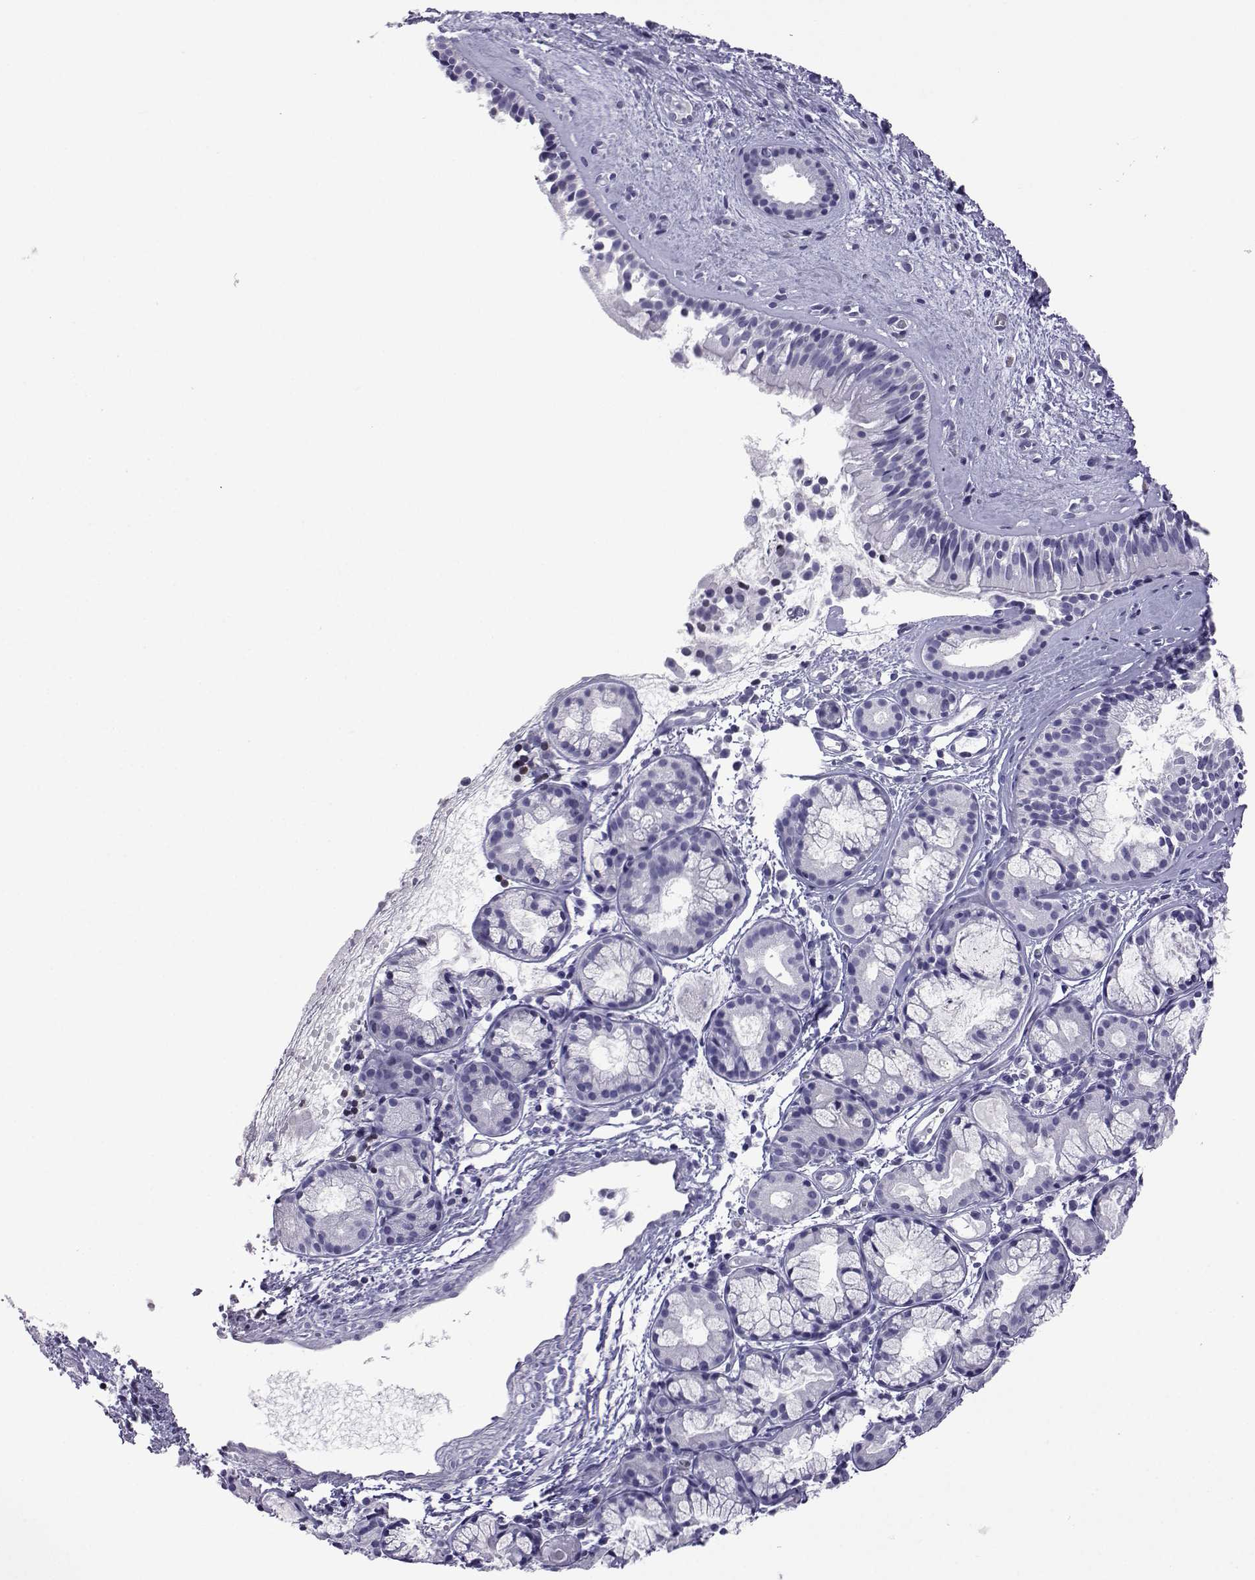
{"staining": {"intensity": "negative", "quantity": "none", "location": "none"}, "tissue": "nasopharynx", "cell_type": "Respiratory epithelial cells", "image_type": "normal", "snomed": [{"axis": "morphology", "description": "Normal tissue, NOS"}, {"axis": "topography", "description": "Nasopharynx"}], "caption": "A high-resolution micrograph shows IHC staining of benign nasopharynx, which displays no significant positivity in respiratory epithelial cells.", "gene": "ACTL7A", "patient": {"sex": "male", "age": 29}}